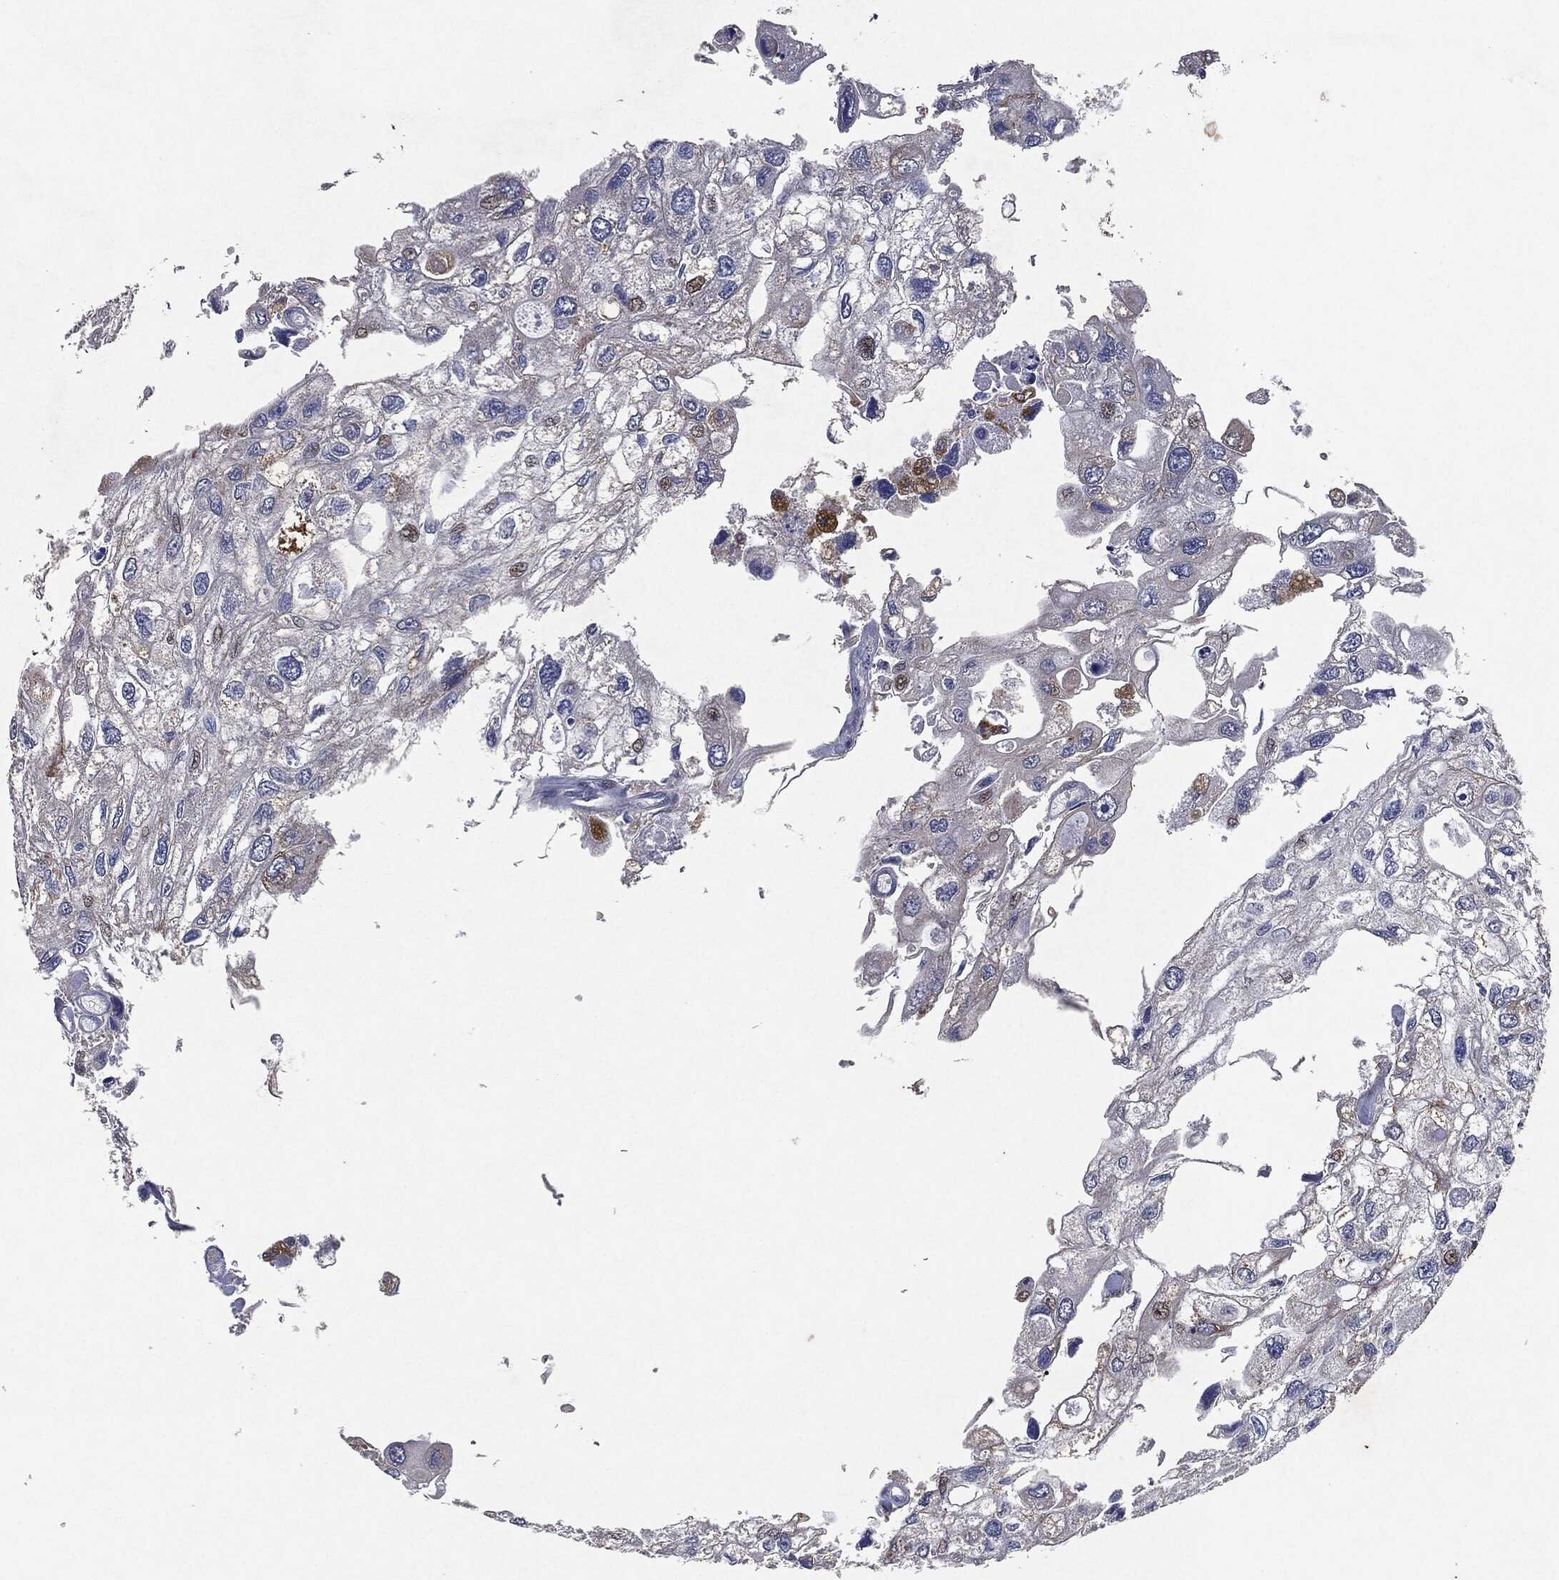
{"staining": {"intensity": "negative", "quantity": "none", "location": "none"}, "tissue": "urothelial cancer", "cell_type": "Tumor cells", "image_type": "cancer", "snomed": [{"axis": "morphology", "description": "Urothelial carcinoma, High grade"}, {"axis": "topography", "description": "Urinary bladder"}], "caption": "This is an immunohistochemistry (IHC) photomicrograph of human high-grade urothelial carcinoma. There is no positivity in tumor cells.", "gene": "SLC31A2", "patient": {"sex": "male", "age": 59}}